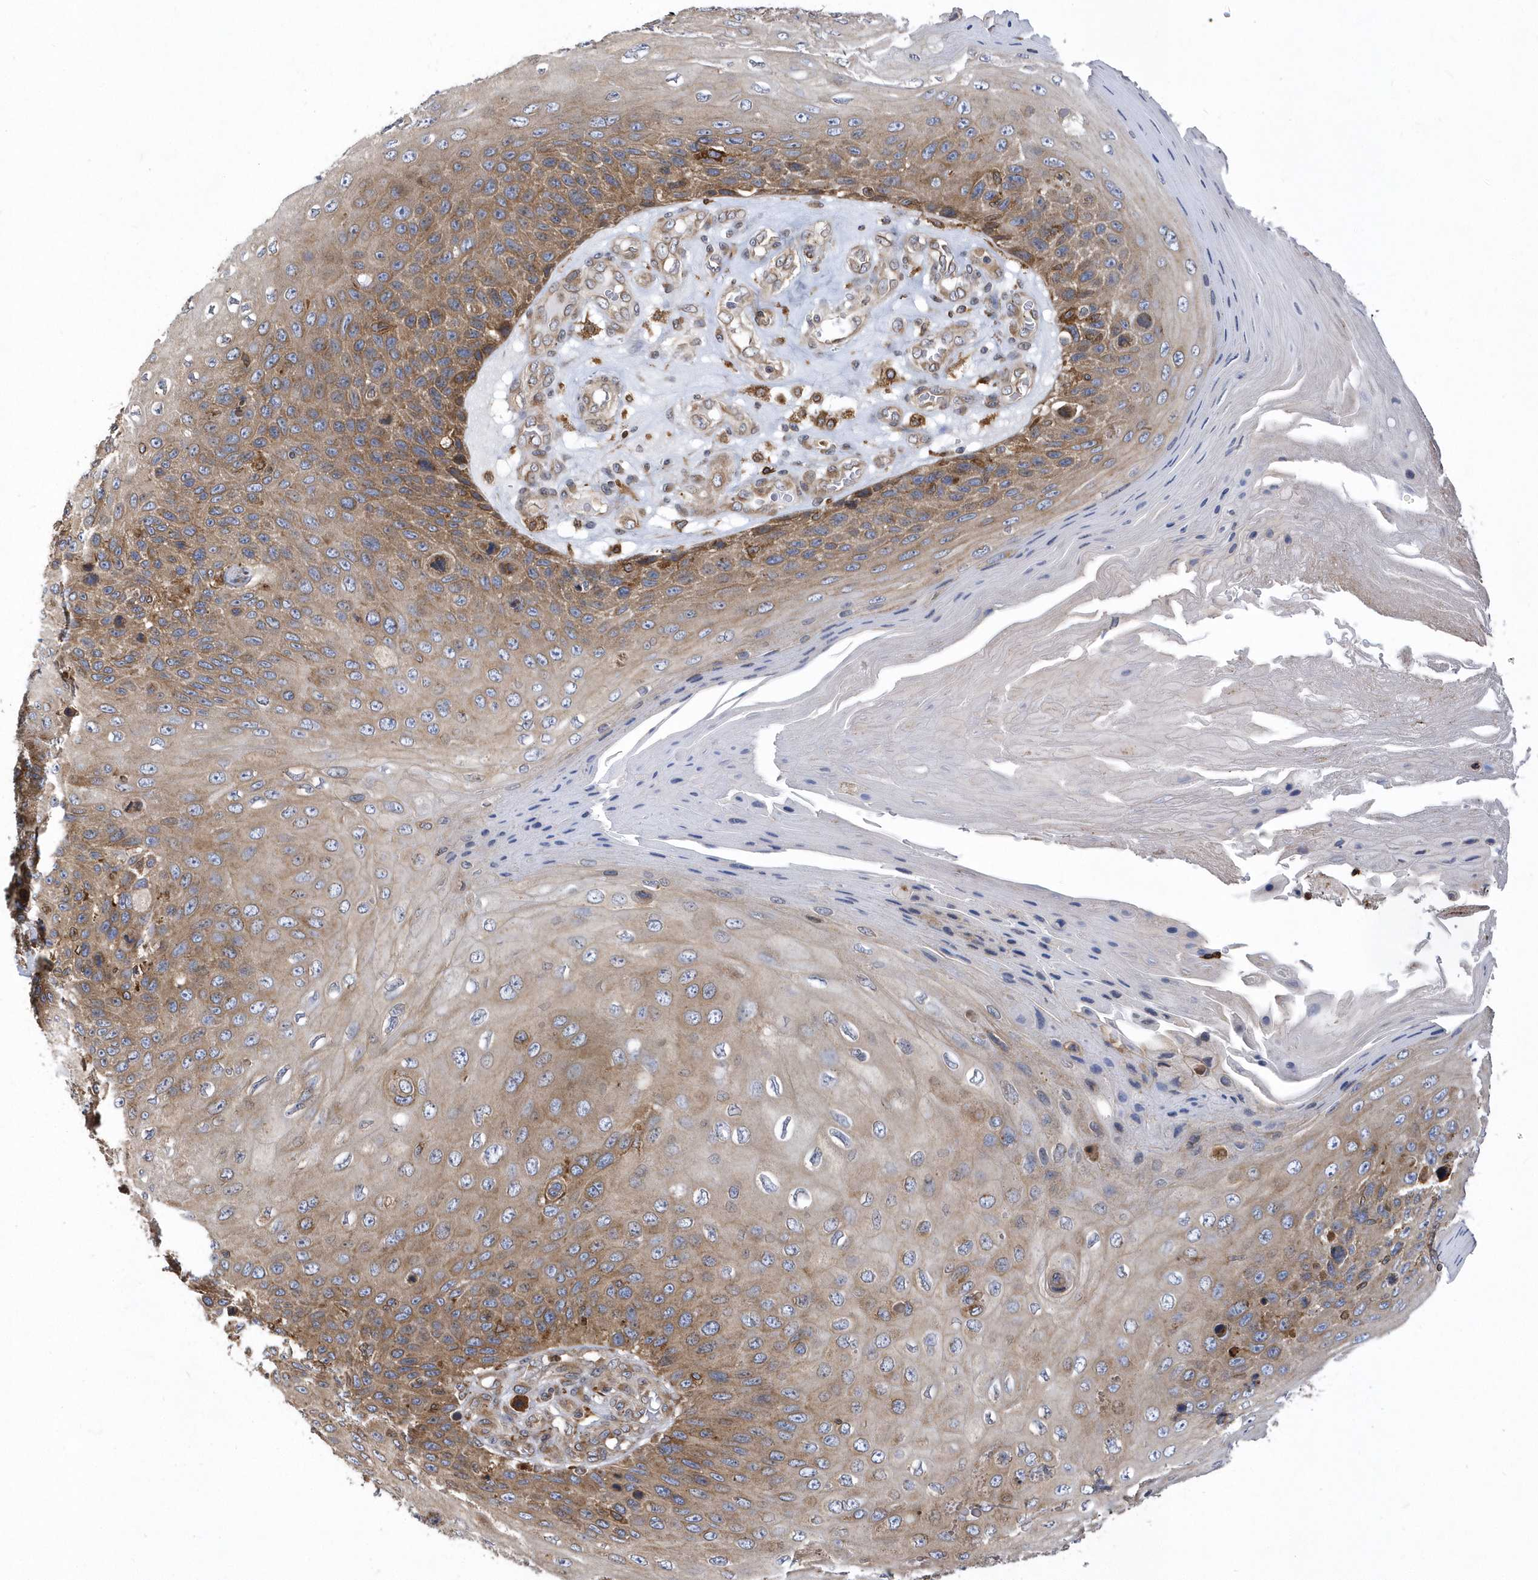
{"staining": {"intensity": "moderate", "quantity": ">75%", "location": "cytoplasmic/membranous"}, "tissue": "skin cancer", "cell_type": "Tumor cells", "image_type": "cancer", "snomed": [{"axis": "morphology", "description": "Squamous cell carcinoma, NOS"}, {"axis": "topography", "description": "Skin"}], "caption": "This is a histology image of immunohistochemistry staining of squamous cell carcinoma (skin), which shows moderate positivity in the cytoplasmic/membranous of tumor cells.", "gene": "VAMP7", "patient": {"sex": "female", "age": 88}}